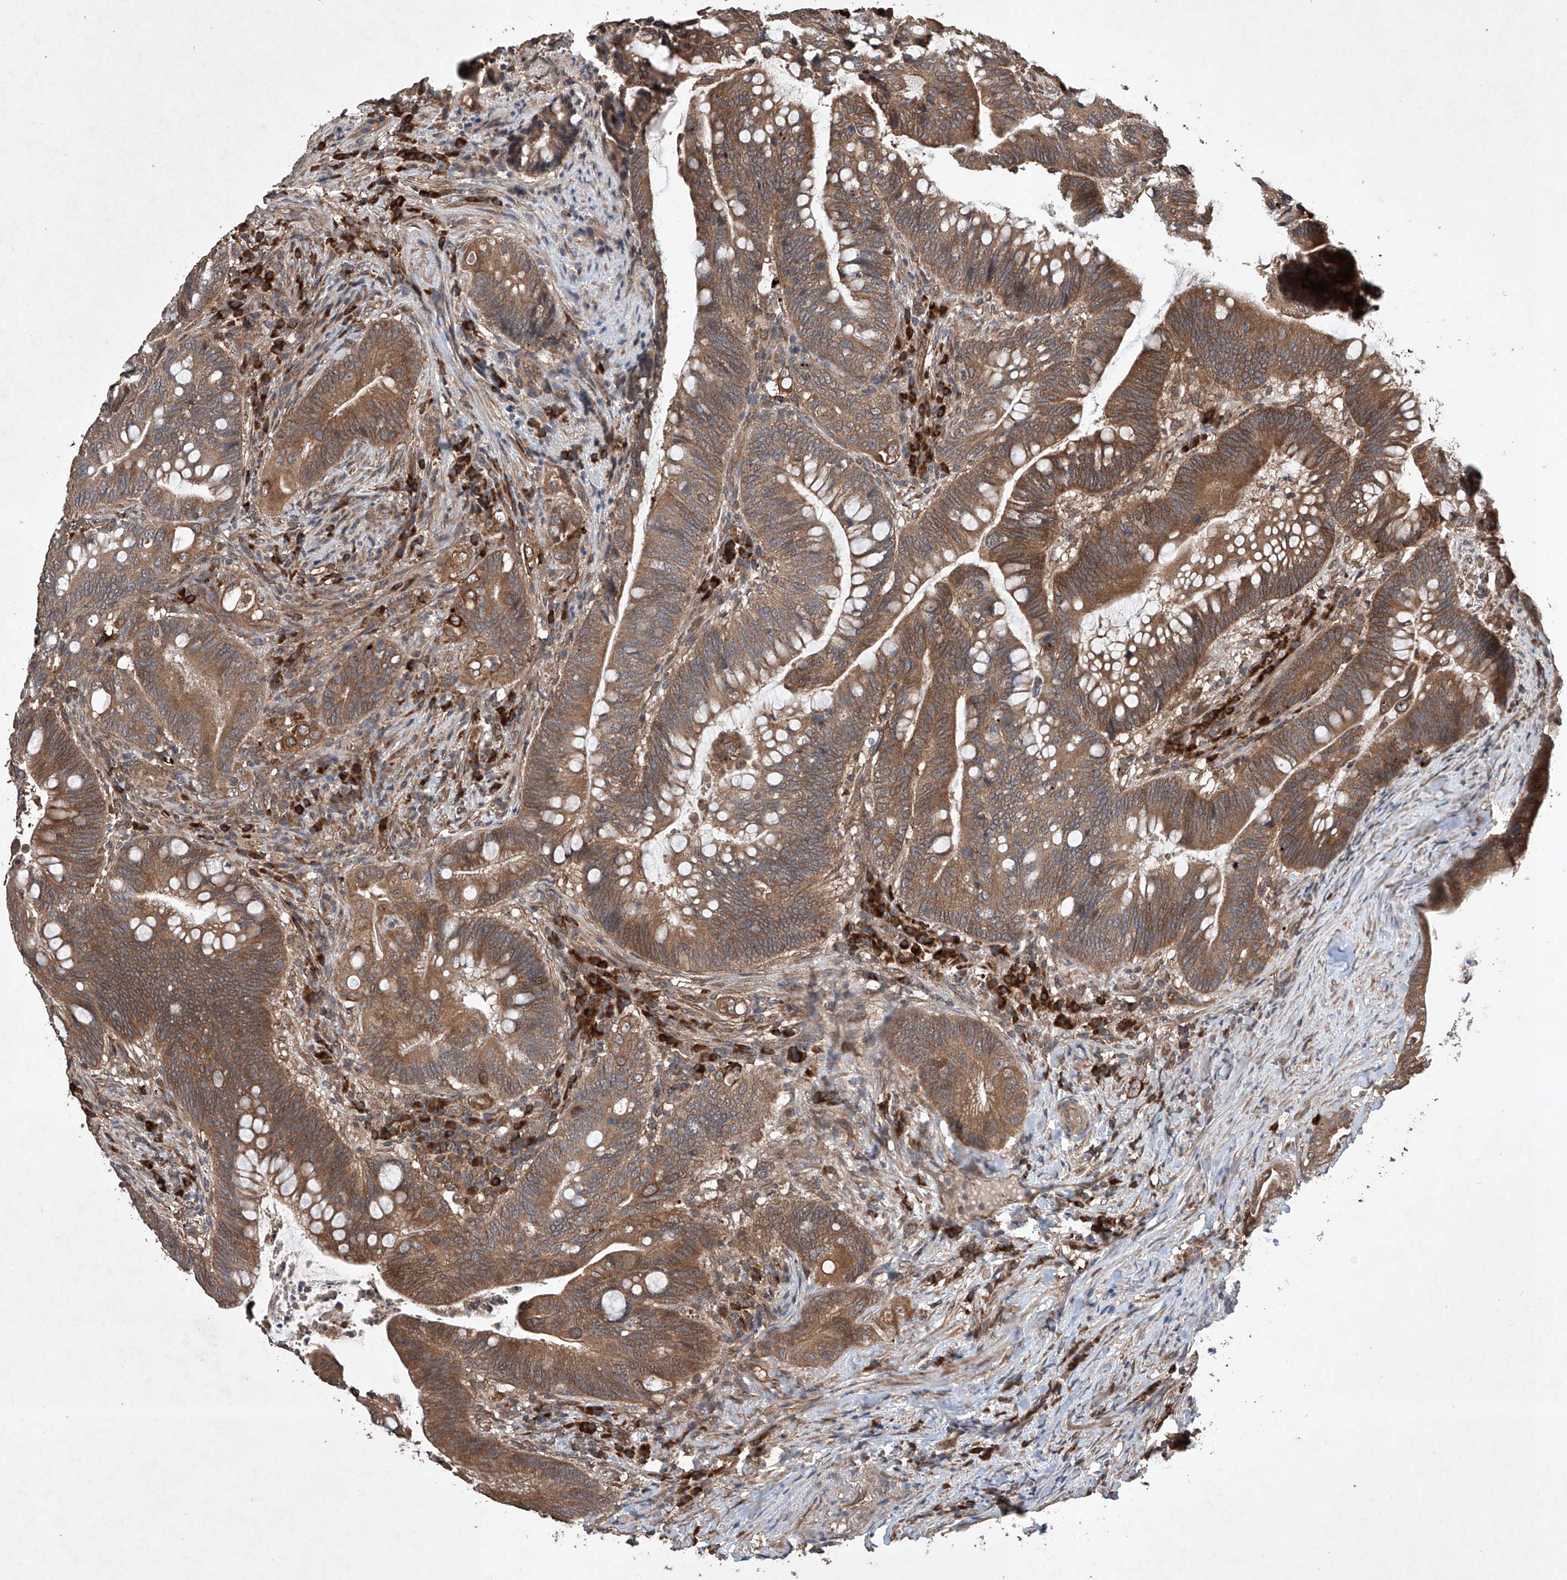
{"staining": {"intensity": "moderate", "quantity": ">75%", "location": "cytoplasmic/membranous"}, "tissue": "colorectal cancer", "cell_type": "Tumor cells", "image_type": "cancer", "snomed": [{"axis": "morphology", "description": "Adenocarcinoma, NOS"}, {"axis": "topography", "description": "Colon"}], "caption": "Moderate cytoplasmic/membranous staining for a protein is present in about >75% of tumor cells of colorectal adenocarcinoma using immunohistochemistry.", "gene": "LURAP1", "patient": {"sex": "female", "age": 66}}